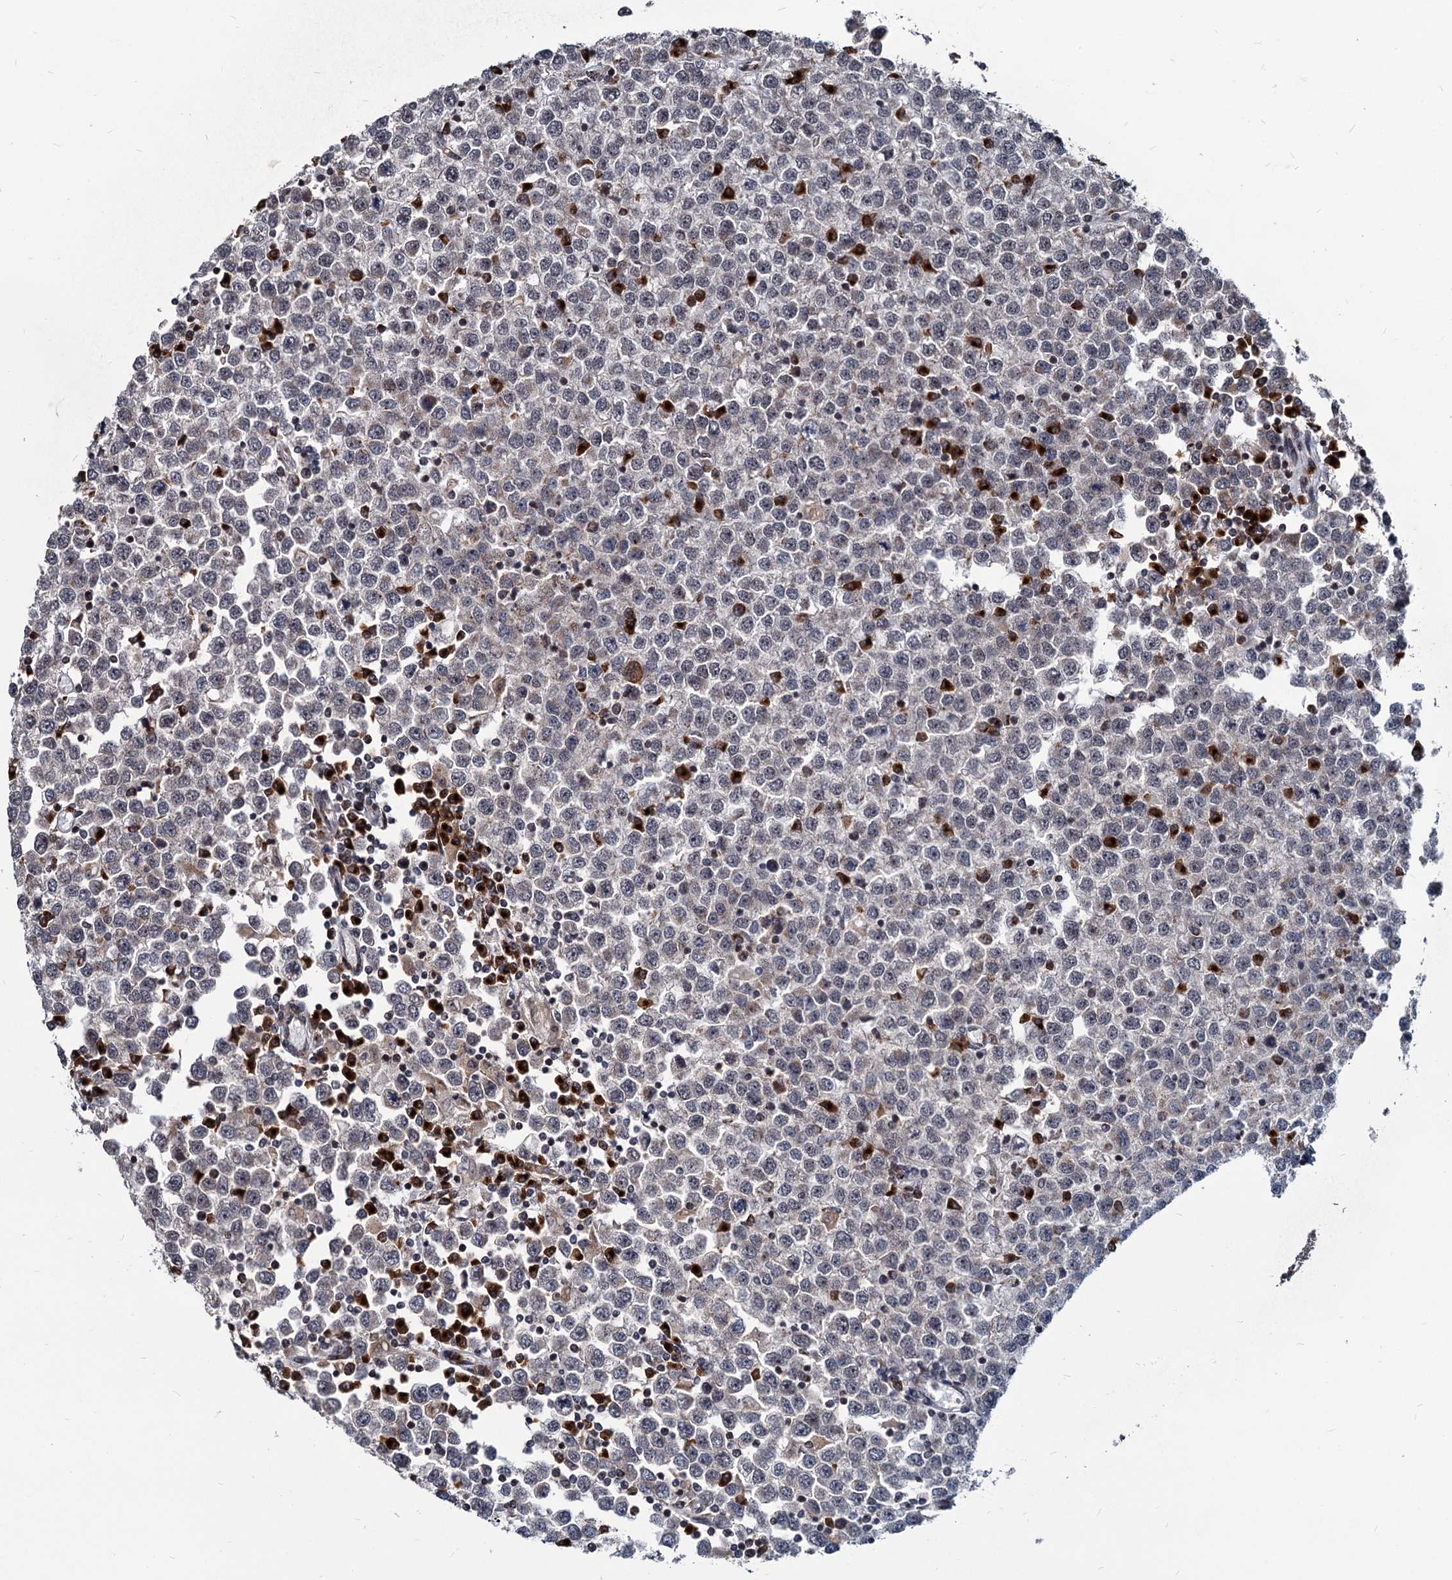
{"staining": {"intensity": "weak", "quantity": "<25%", "location": "cytoplasmic/membranous"}, "tissue": "testis cancer", "cell_type": "Tumor cells", "image_type": "cancer", "snomed": [{"axis": "morphology", "description": "Seminoma, NOS"}, {"axis": "topography", "description": "Testis"}], "caption": "A photomicrograph of human seminoma (testis) is negative for staining in tumor cells.", "gene": "SAAL1", "patient": {"sex": "male", "age": 65}}